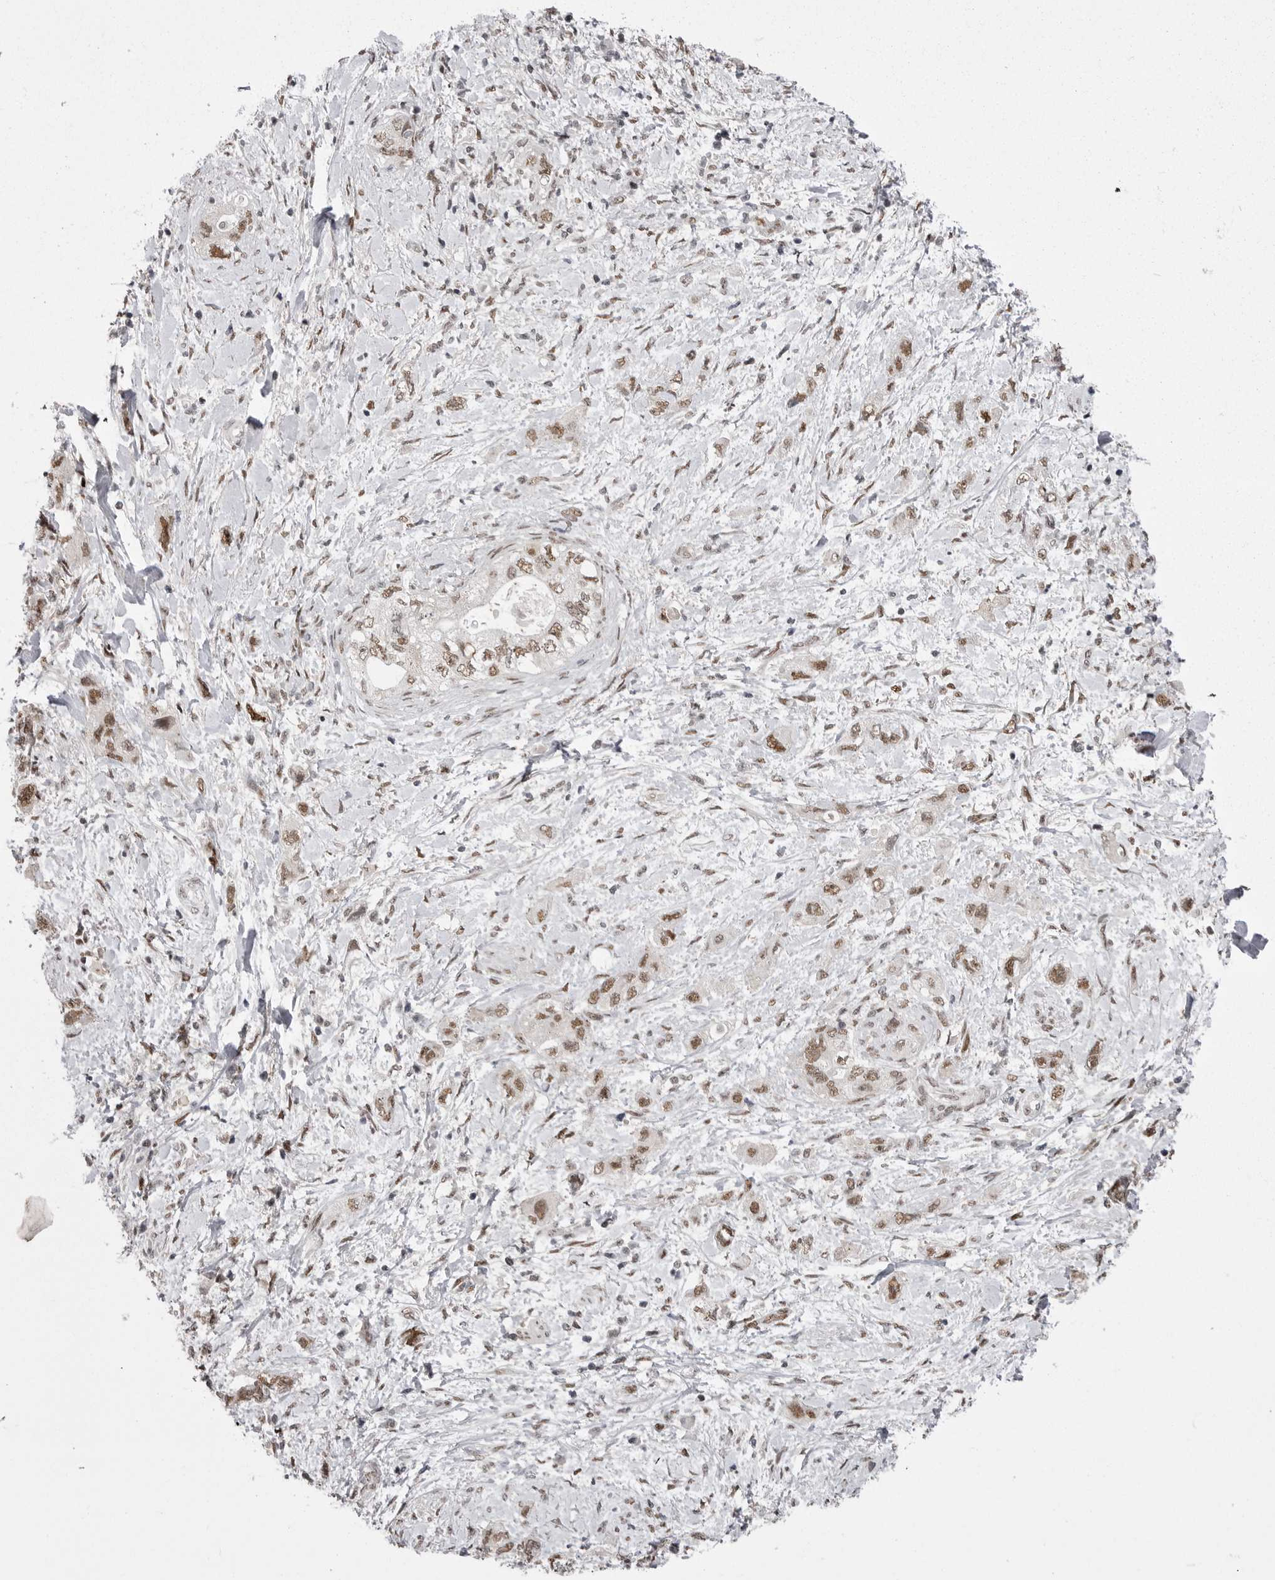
{"staining": {"intensity": "moderate", "quantity": ">75%", "location": "nuclear"}, "tissue": "pancreatic cancer", "cell_type": "Tumor cells", "image_type": "cancer", "snomed": [{"axis": "morphology", "description": "Adenocarcinoma, NOS"}, {"axis": "topography", "description": "Pancreas"}], "caption": "Immunohistochemistry of pancreatic adenocarcinoma exhibits medium levels of moderate nuclear staining in approximately >75% of tumor cells.", "gene": "MEPCE", "patient": {"sex": "female", "age": 73}}